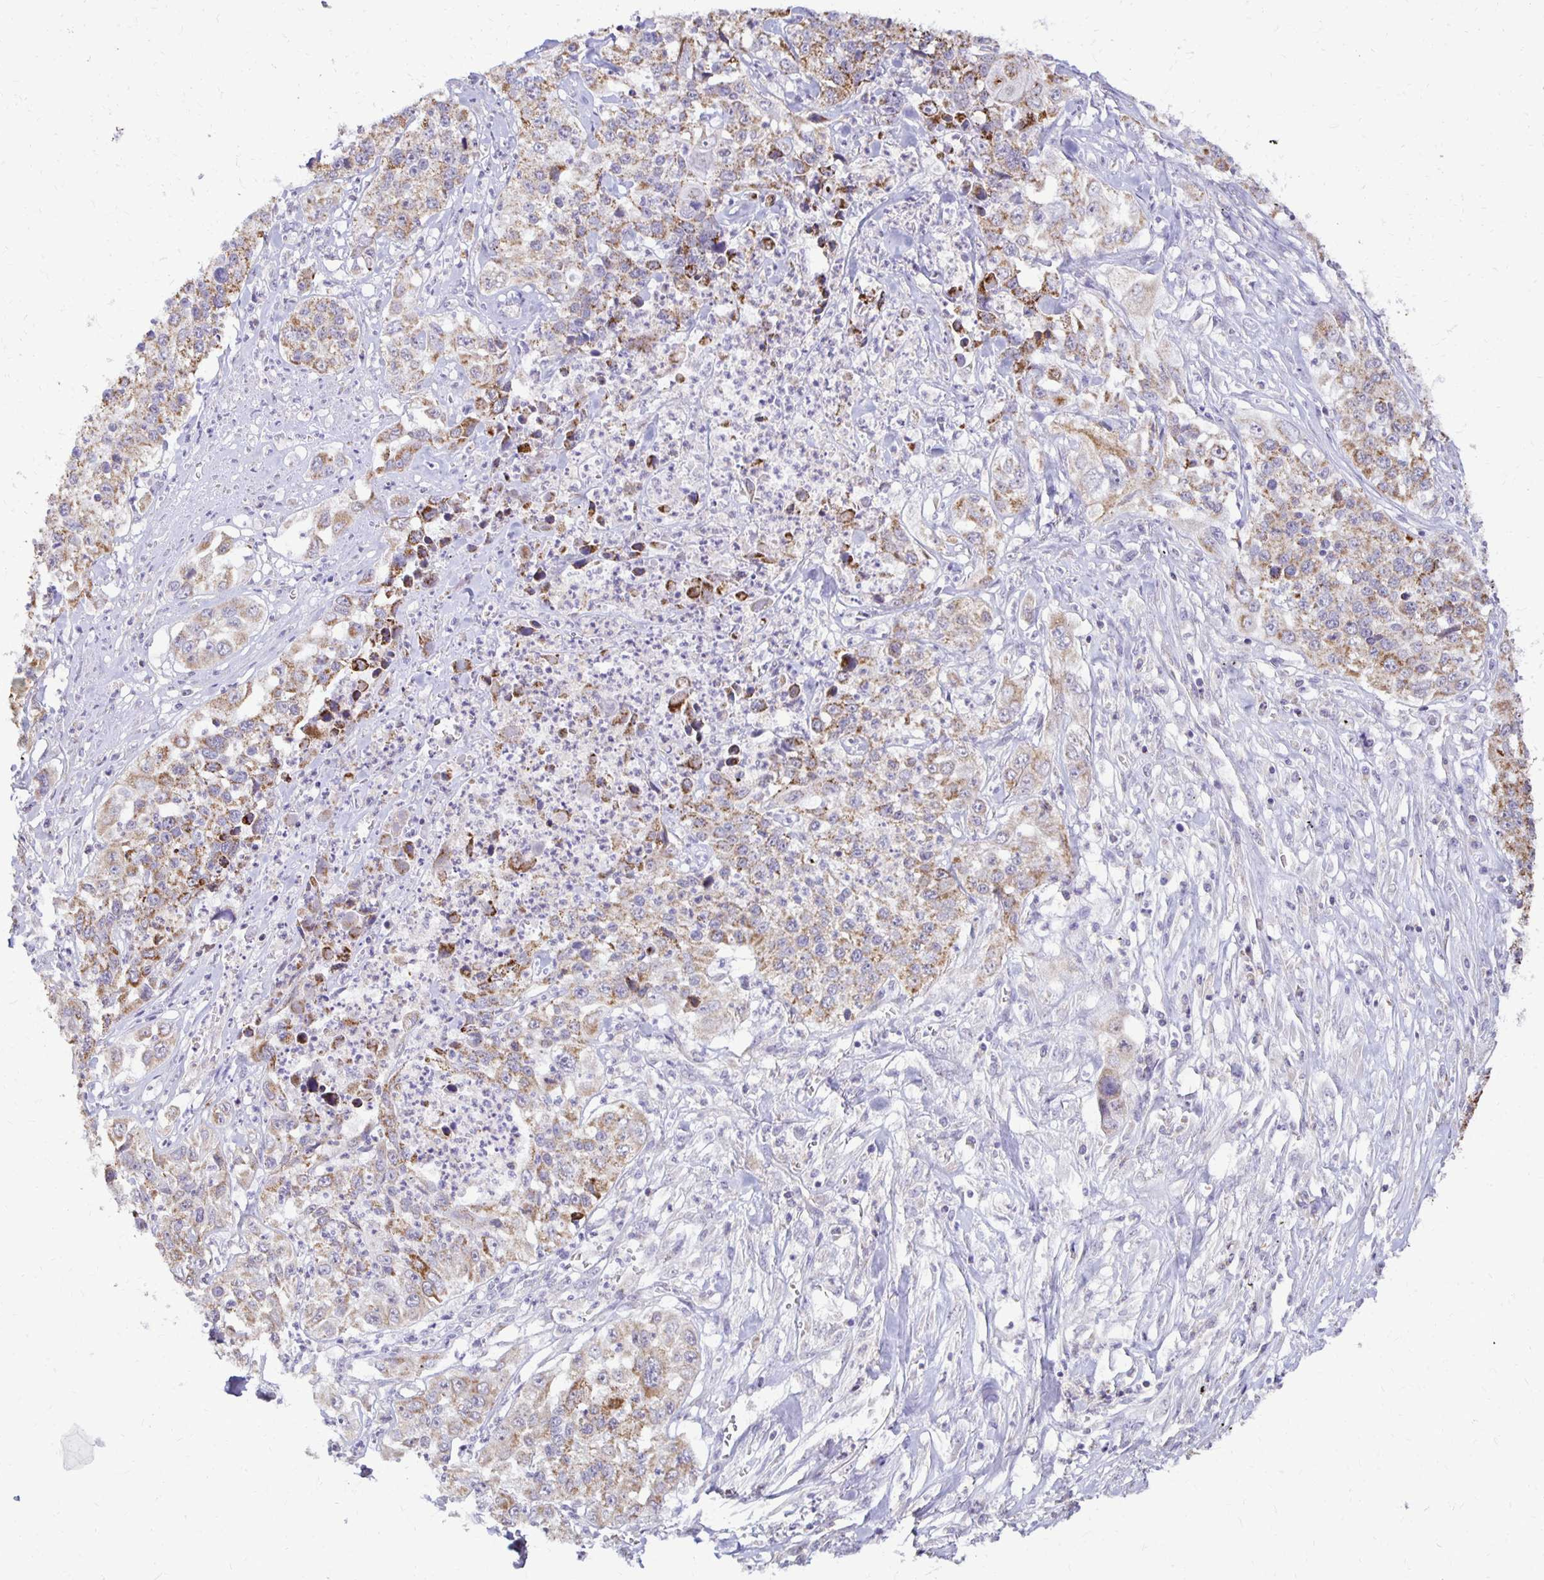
{"staining": {"intensity": "moderate", "quantity": "<25%", "location": "cytoplasmic/membranous"}, "tissue": "lung cancer", "cell_type": "Tumor cells", "image_type": "cancer", "snomed": [{"axis": "morphology", "description": "Squamous cell carcinoma, NOS"}, {"axis": "morphology", "description": "Squamous cell carcinoma, metastatic, NOS"}, {"axis": "topography", "description": "Lung"}, {"axis": "topography", "description": "Pleura, NOS"}], "caption": "Protein expression analysis of lung cancer demonstrates moderate cytoplasmic/membranous expression in about <25% of tumor cells. (brown staining indicates protein expression, while blue staining denotes nuclei).", "gene": "IER3", "patient": {"sex": "male", "age": 72}}